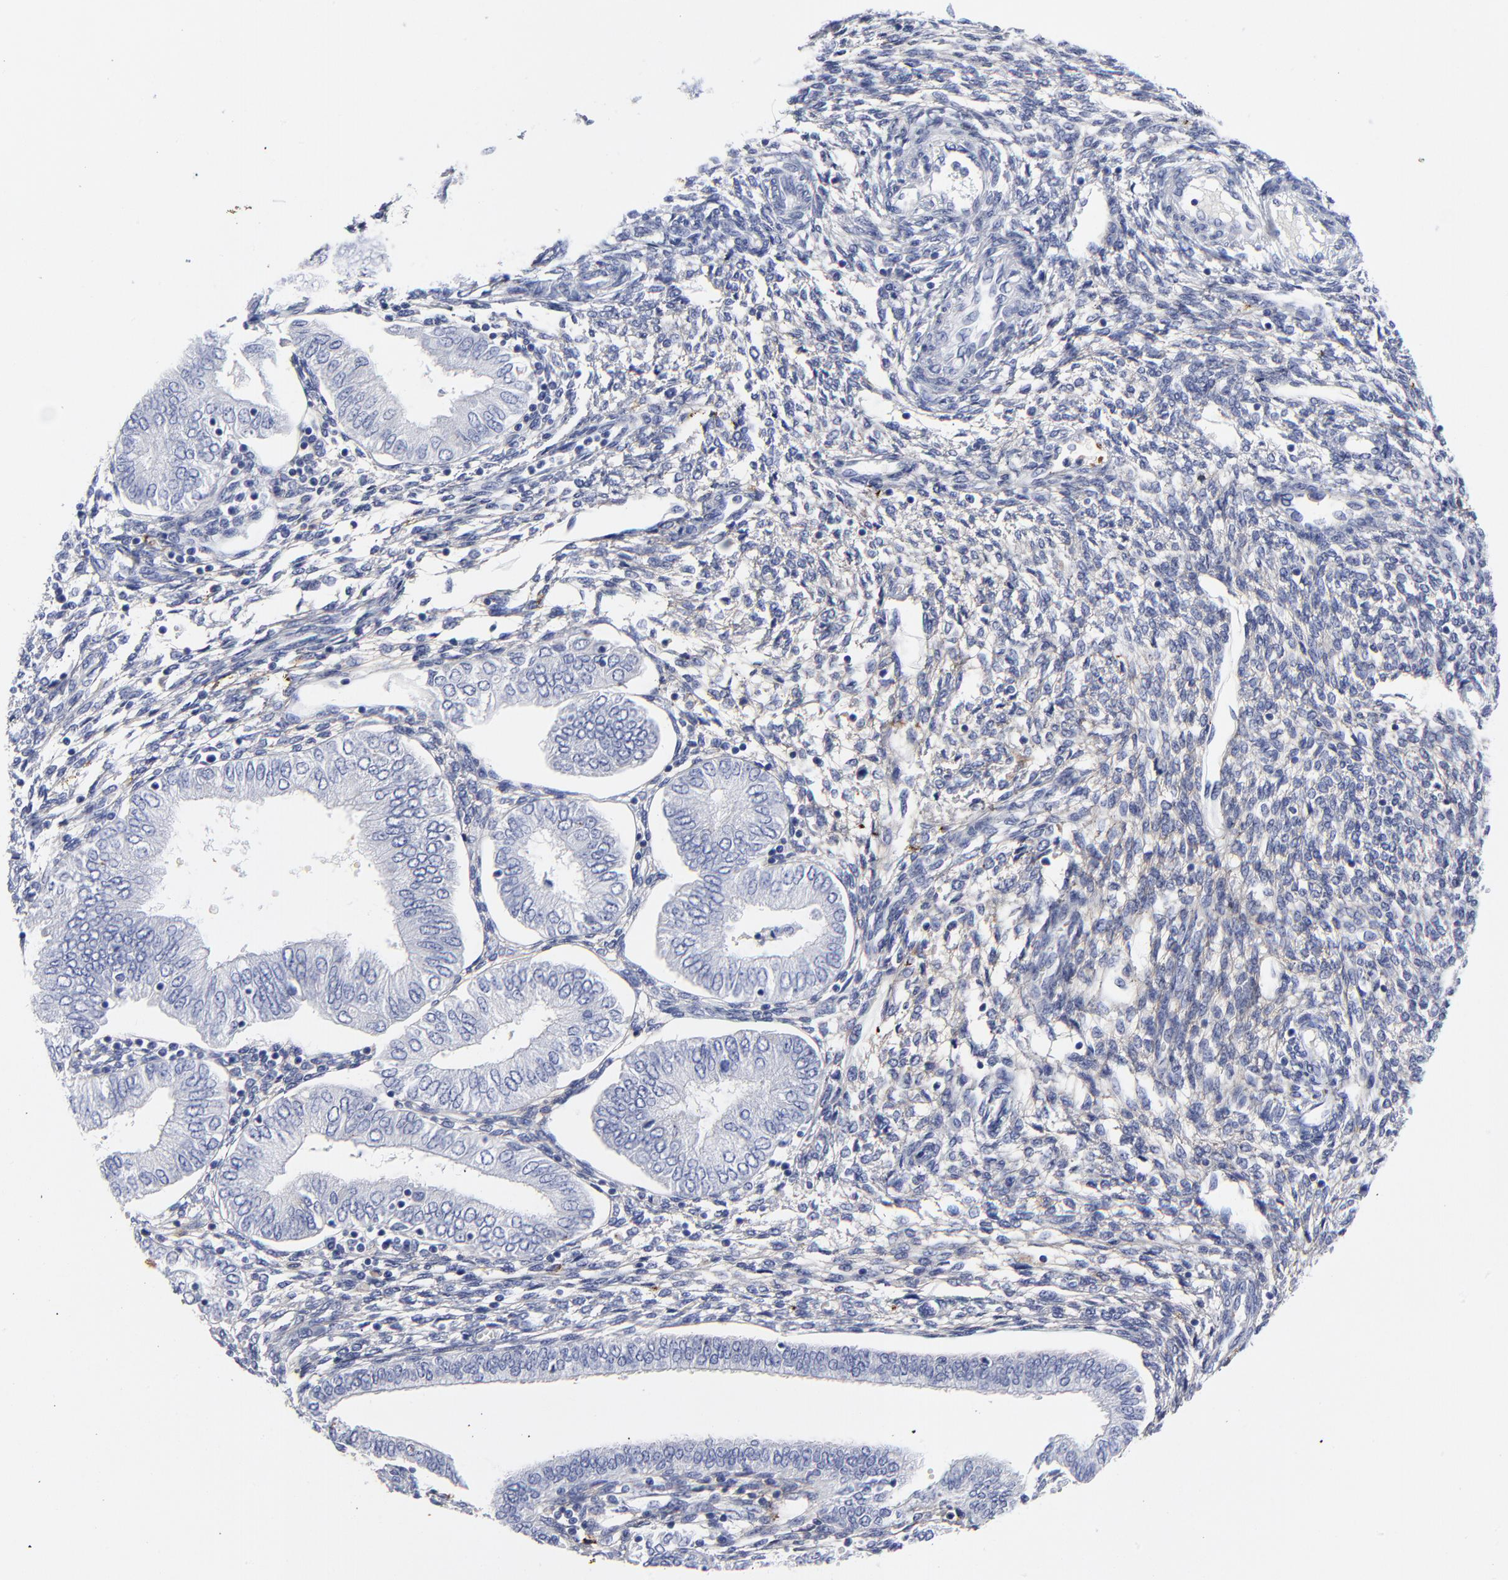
{"staining": {"intensity": "negative", "quantity": "none", "location": "none"}, "tissue": "endometrial cancer", "cell_type": "Tumor cells", "image_type": "cancer", "snomed": [{"axis": "morphology", "description": "Adenocarcinoma, NOS"}, {"axis": "topography", "description": "Endometrium"}], "caption": "Tumor cells show no significant positivity in endometrial cancer (adenocarcinoma). The staining was performed using DAB (3,3'-diaminobenzidine) to visualize the protein expression in brown, while the nuclei were stained in blue with hematoxylin (Magnification: 20x).", "gene": "DCN", "patient": {"sex": "female", "age": 51}}